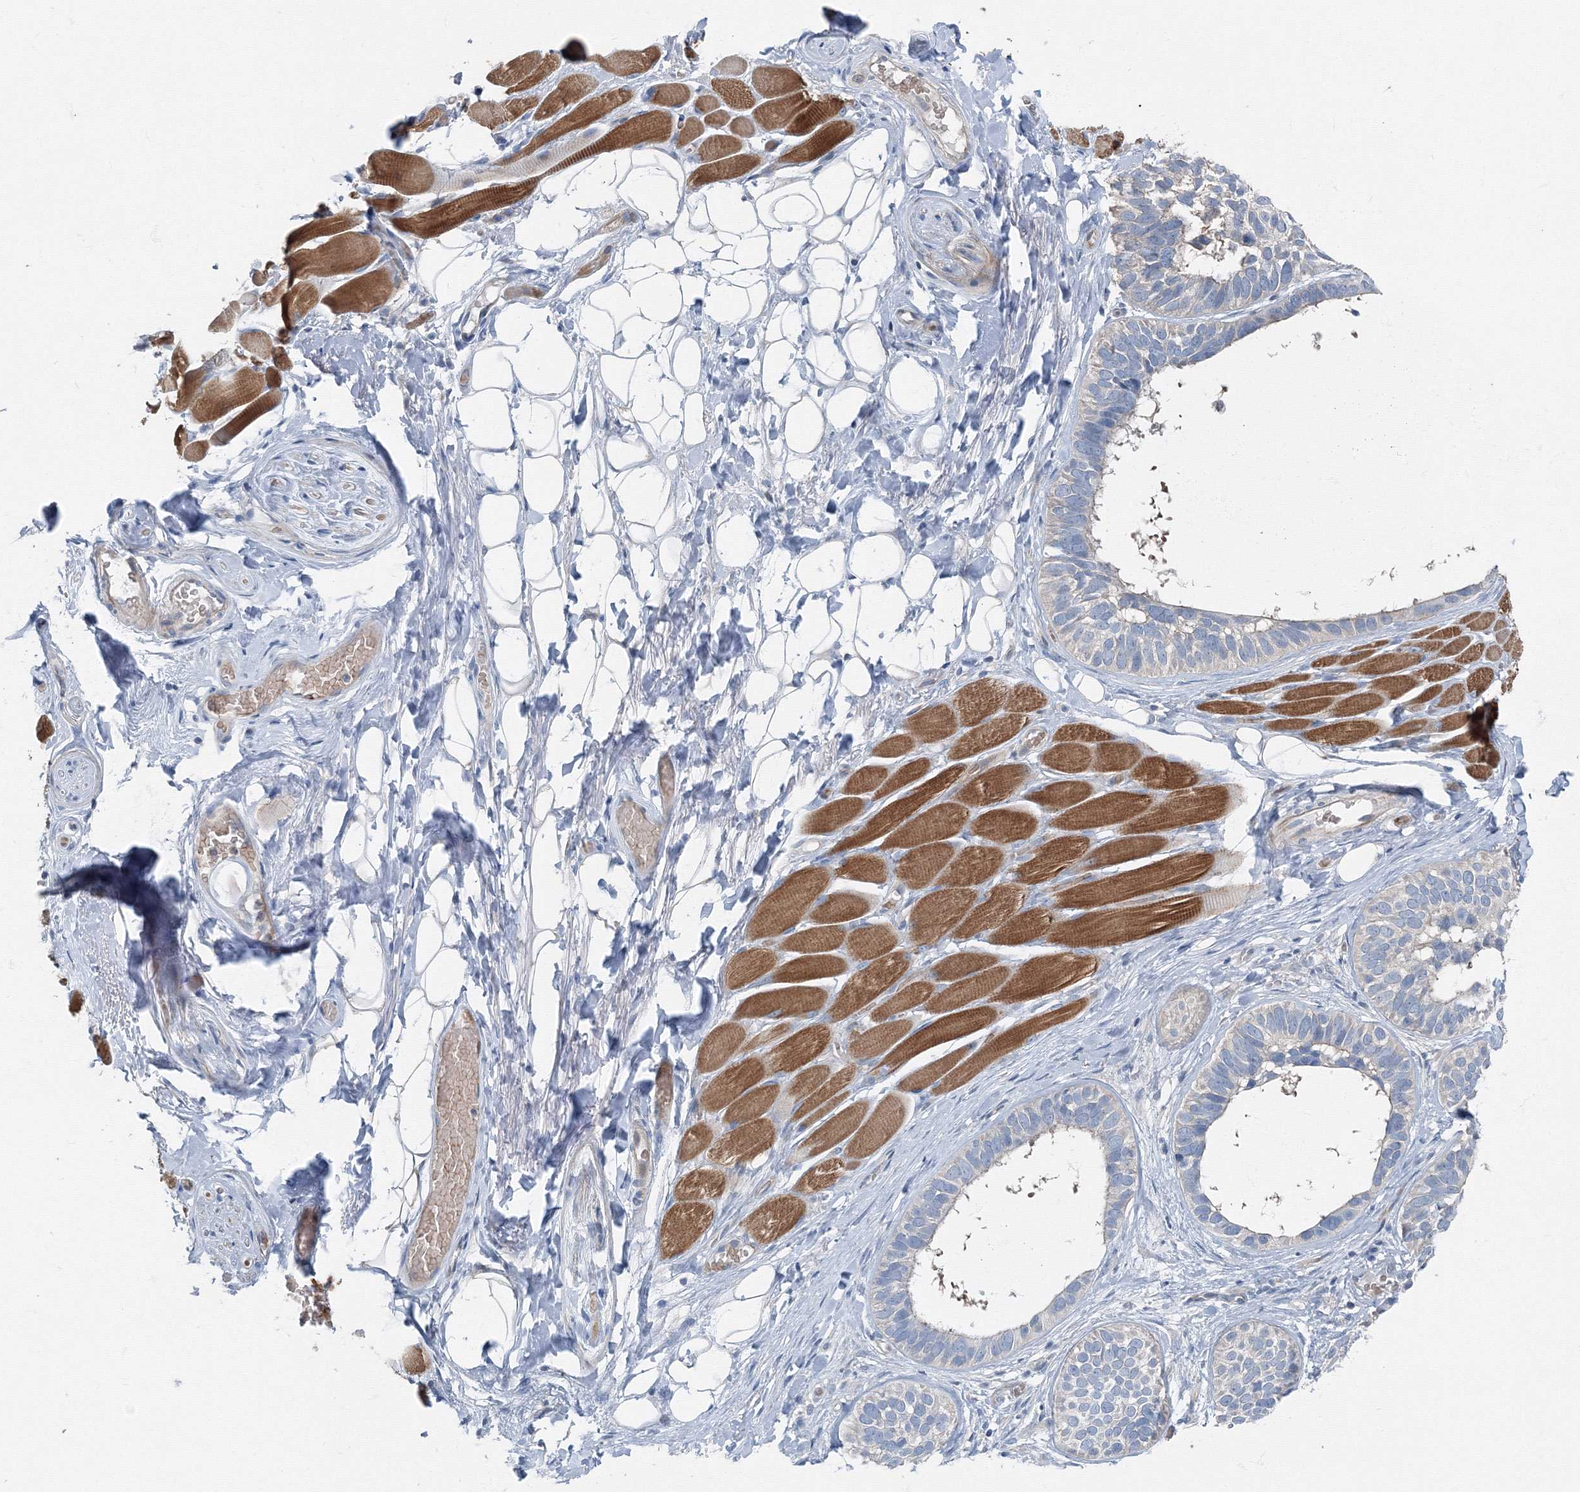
{"staining": {"intensity": "negative", "quantity": "none", "location": "none"}, "tissue": "skin cancer", "cell_type": "Tumor cells", "image_type": "cancer", "snomed": [{"axis": "morphology", "description": "Basal cell carcinoma"}, {"axis": "topography", "description": "Skin"}], "caption": "Image shows no significant protein positivity in tumor cells of skin basal cell carcinoma.", "gene": "AASDH", "patient": {"sex": "male", "age": 62}}